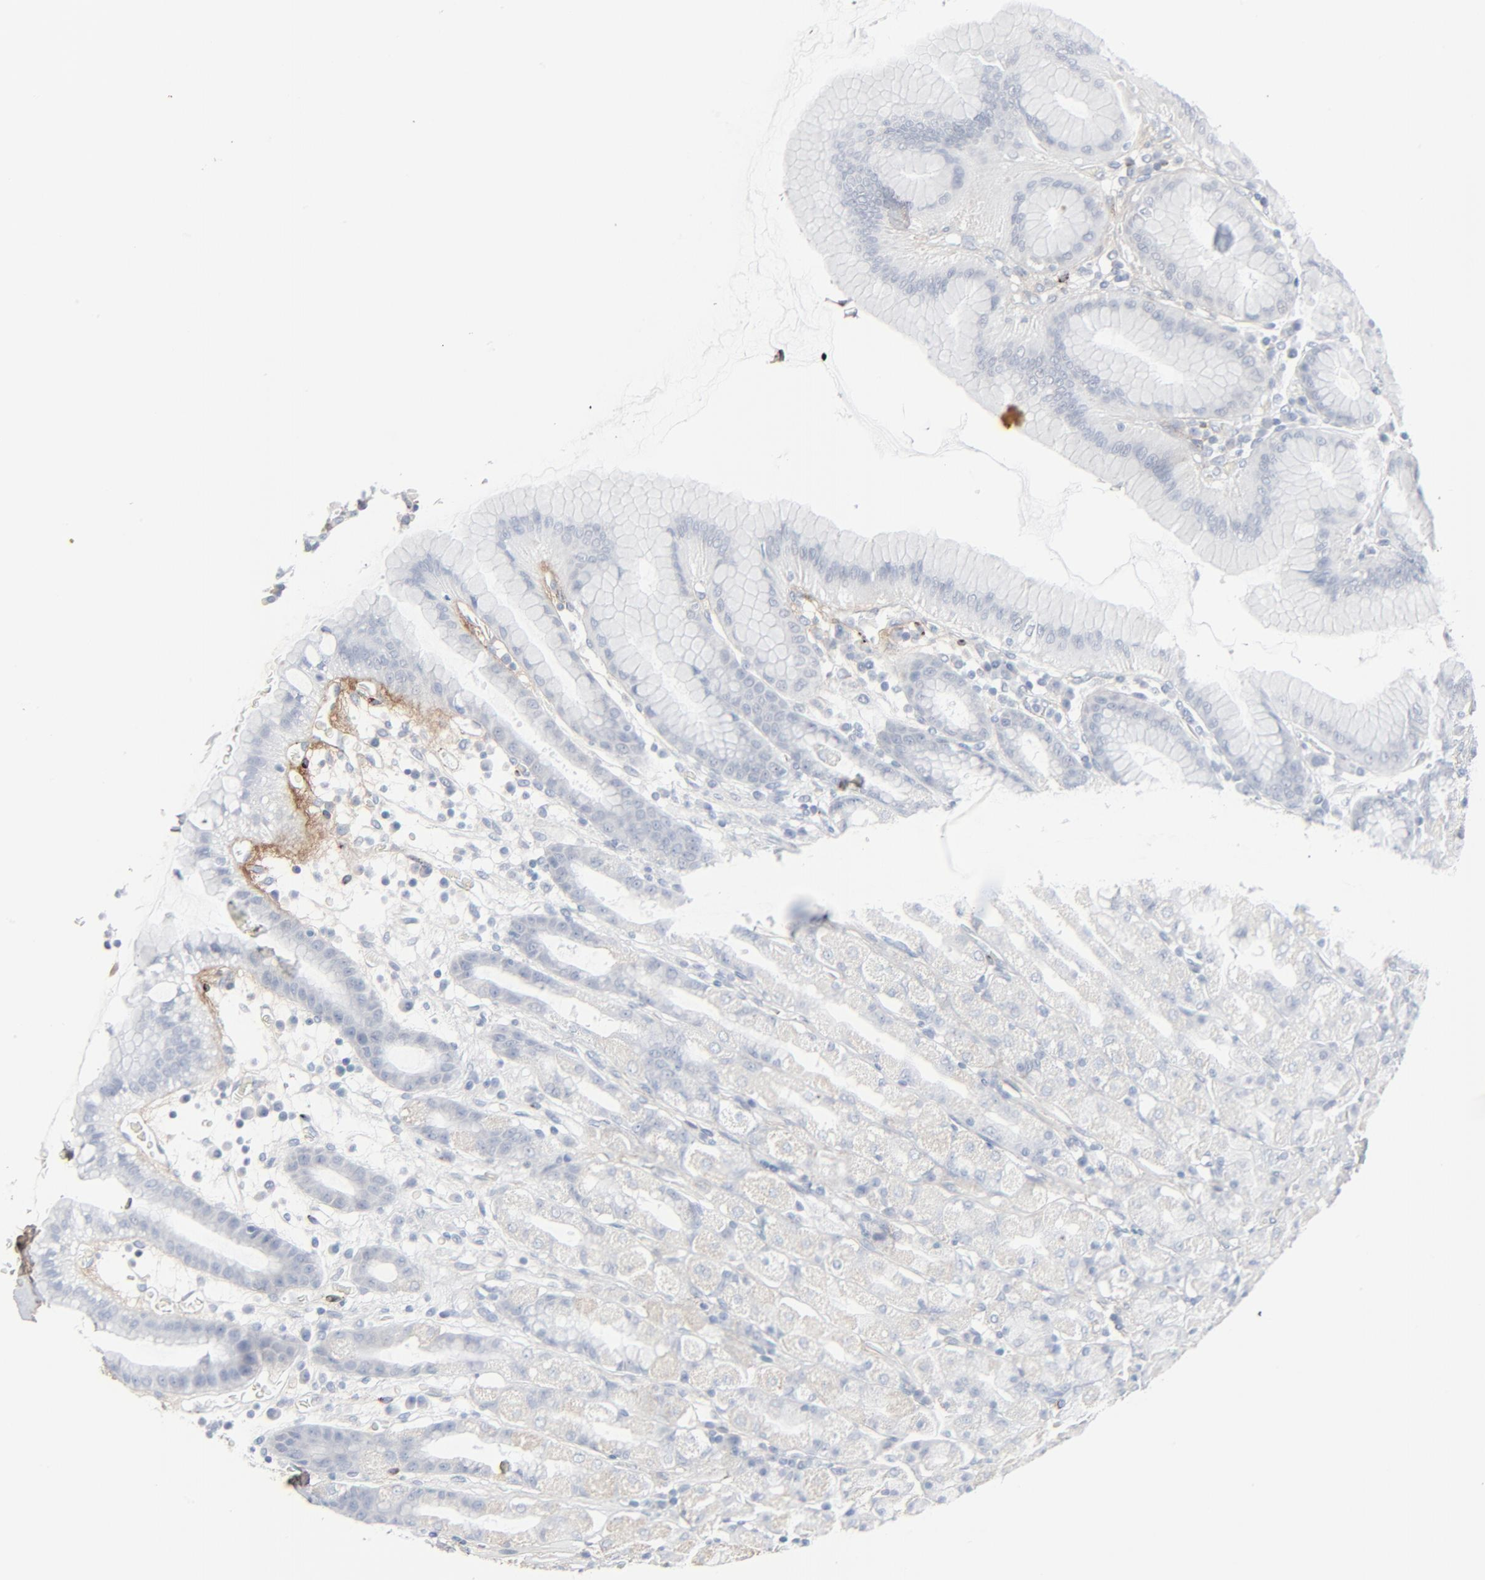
{"staining": {"intensity": "negative", "quantity": "none", "location": "none"}, "tissue": "stomach", "cell_type": "Glandular cells", "image_type": "normal", "snomed": [{"axis": "morphology", "description": "Normal tissue, NOS"}, {"axis": "topography", "description": "Stomach, upper"}], "caption": "IHC micrograph of normal human stomach stained for a protein (brown), which reveals no positivity in glandular cells. (IHC, brightfield microscopy, high magnification).", "gene": "BGN", "patient": {"sex": "male", "age": 68}}